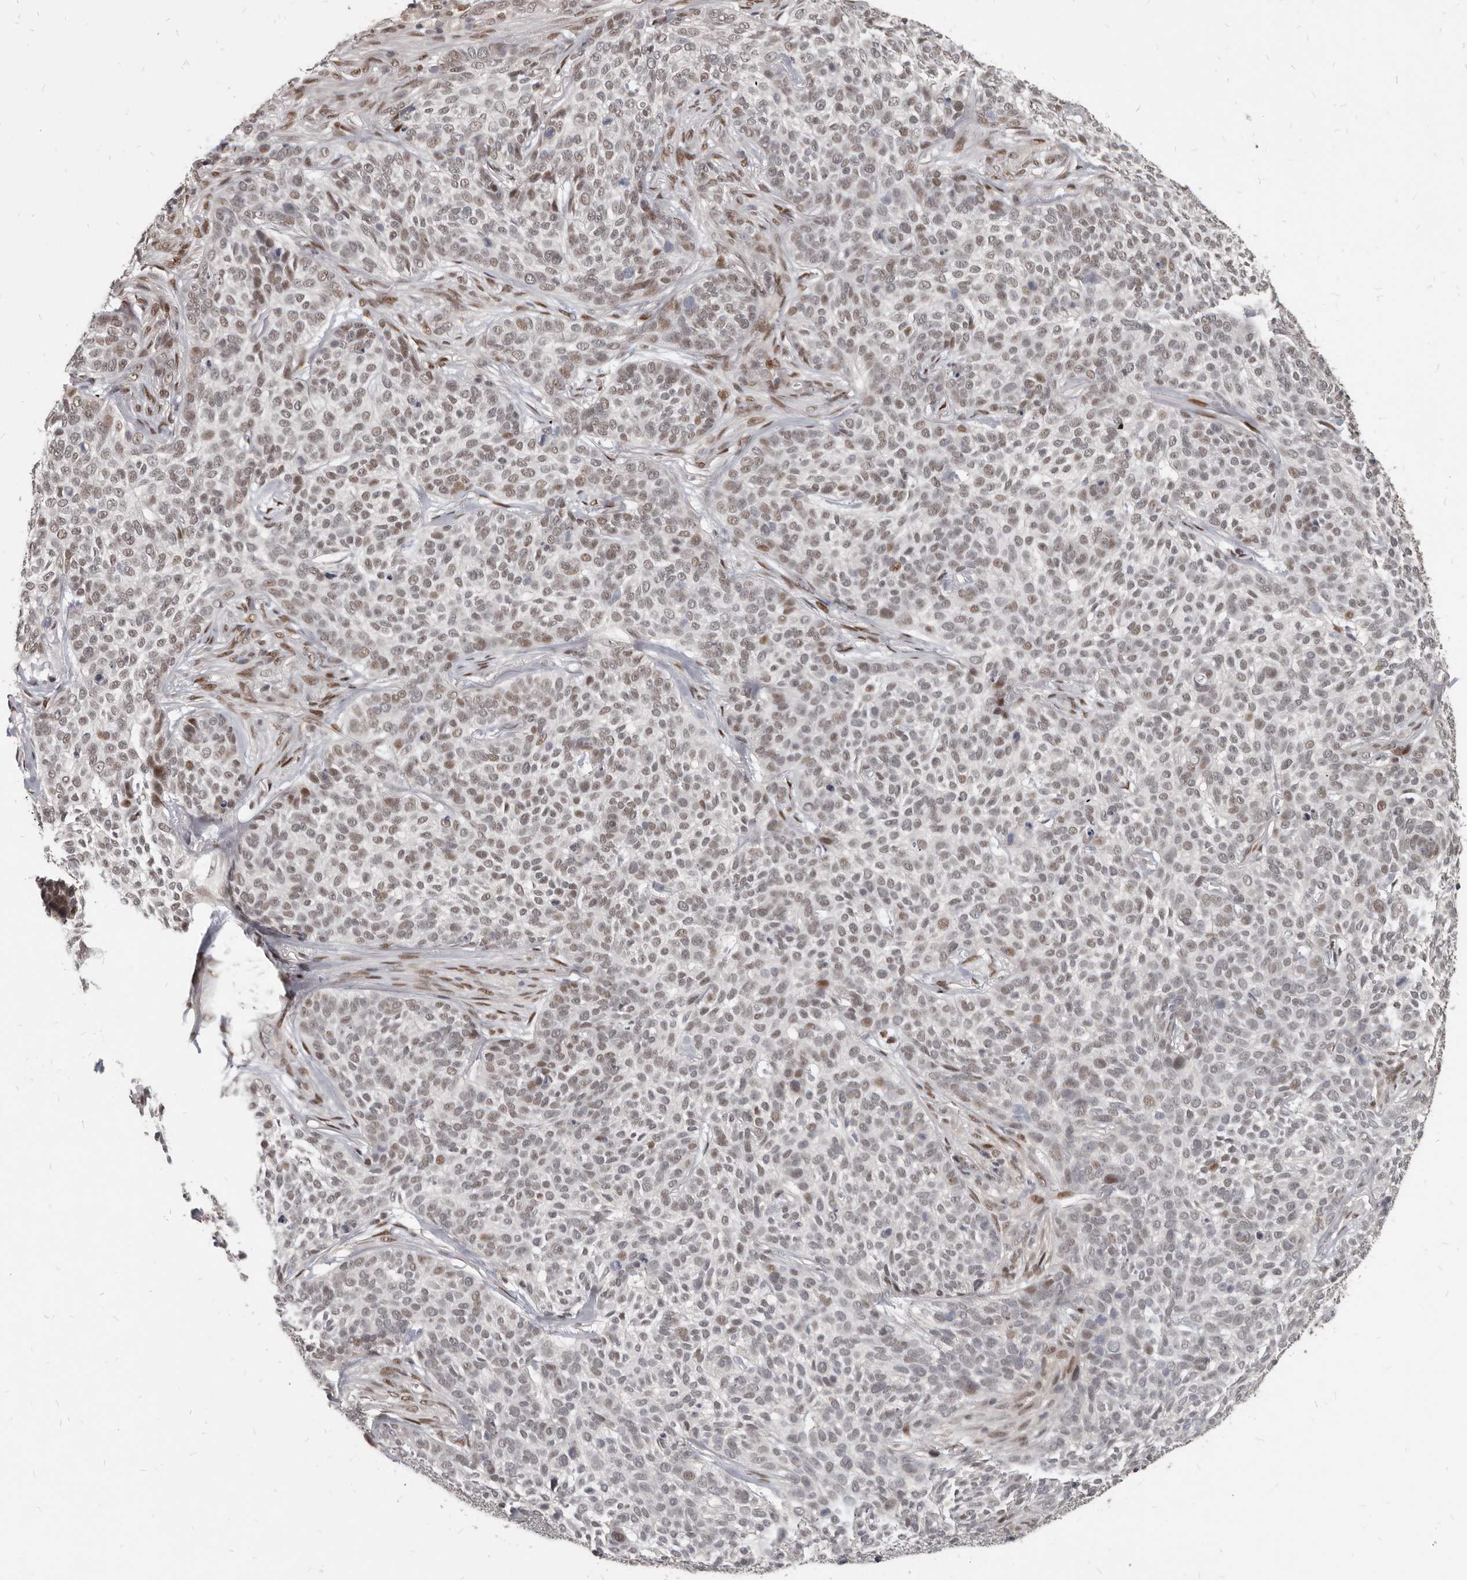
{"staining": {"intensity": "weak", "quantity": "25%-75%", "location": "nuclear"}, "tissue": "skin cancer", "cell_type": "Tumor cells", "image_type": "cancer", "snomed": [{"axis": "morphology", "description": "Basal cell carcinoma"}, {"axis": "topography", "description": "Skin"}], "caption": "The photomicrograph exhibits a brown stain indicating the presence of a protein in the nuclear of tumor cells in skin cancer.", "gene": "ATF5", "patient": {"sex": "female", "age": 64}}